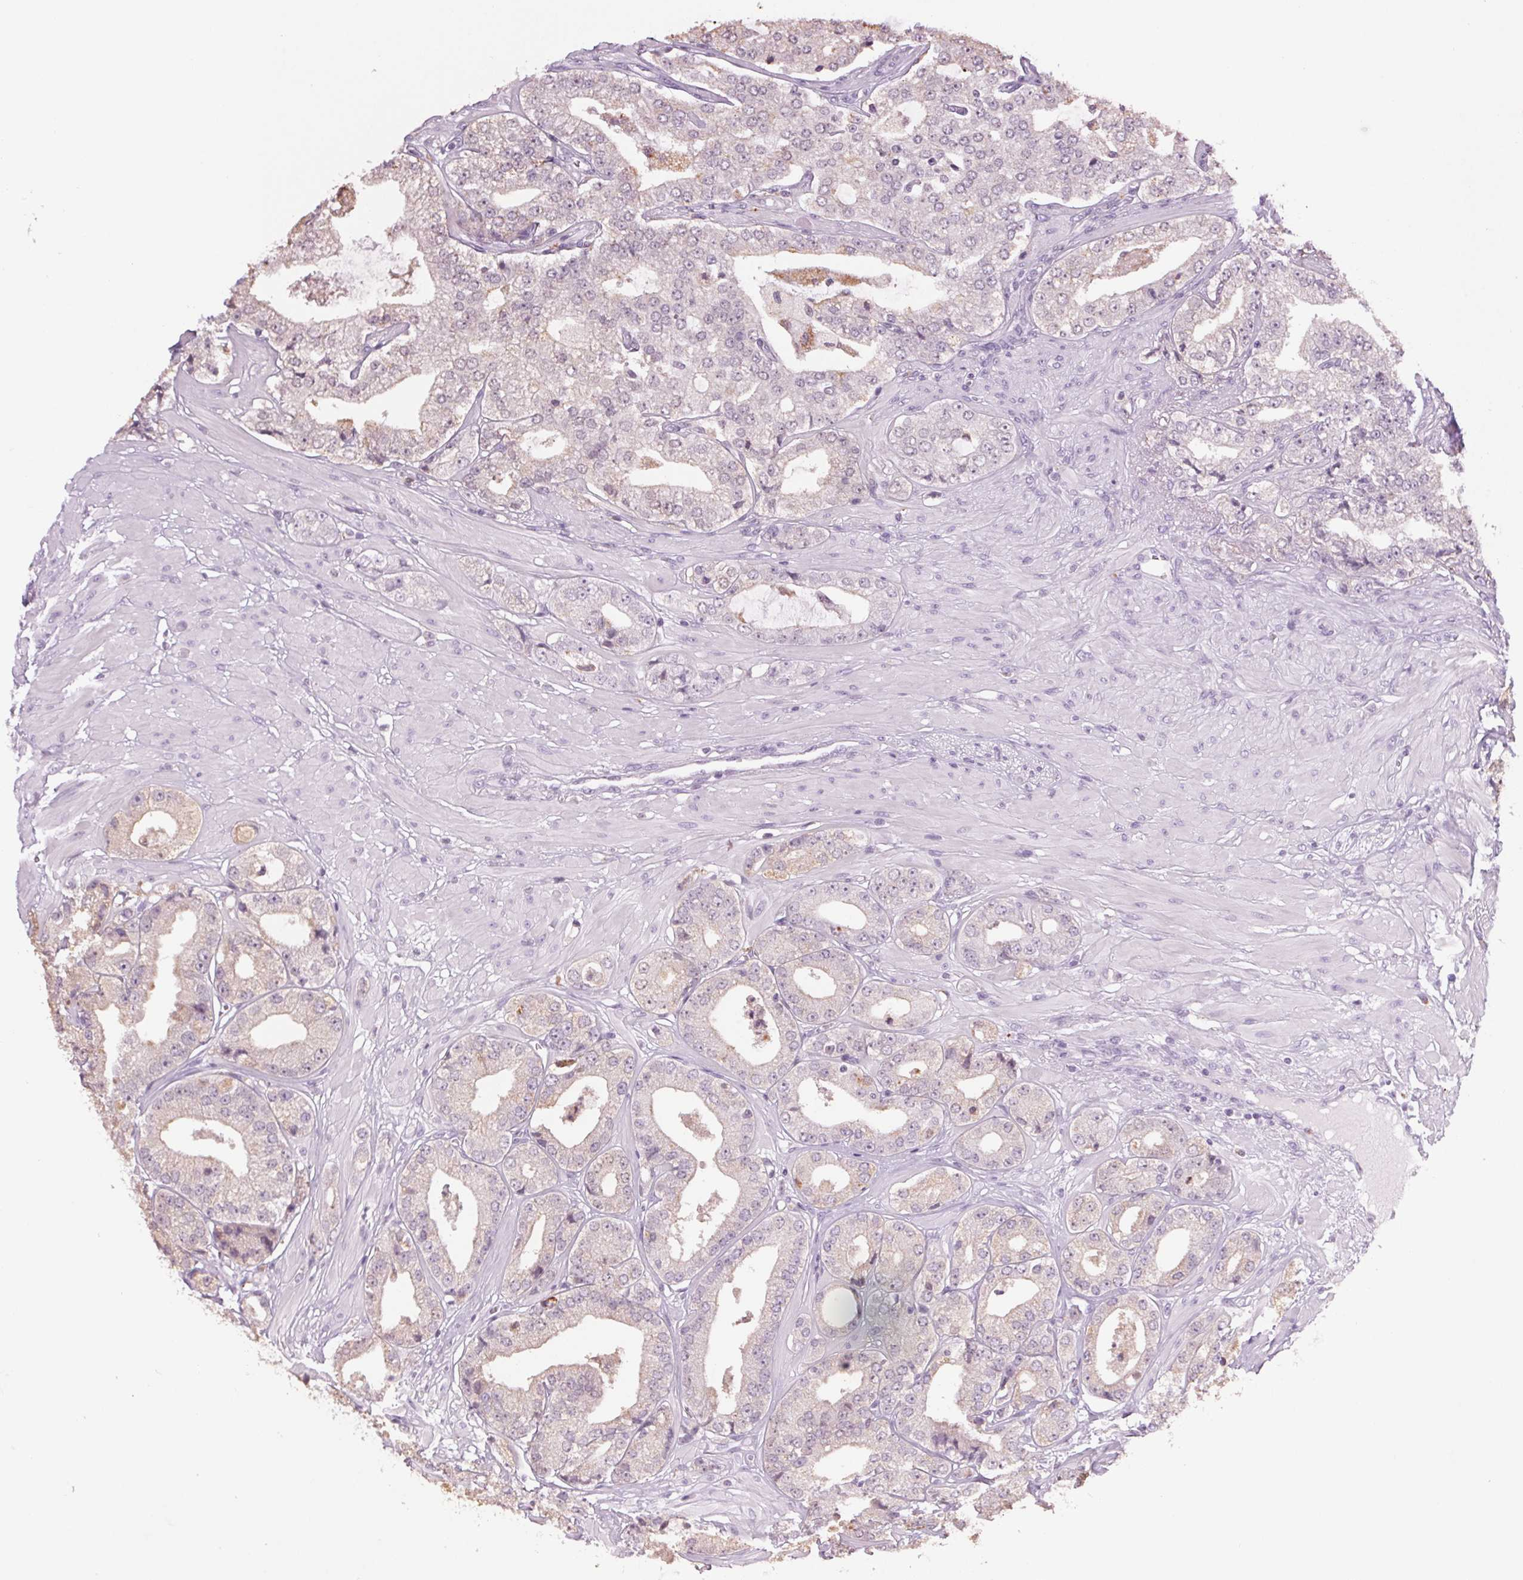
{"staining": {"intensity": "weak", "quantity": "<25%", "location": "cytoplasmic/membranous"}, "tissue": "prostate cancer", "cell_type": "Tumor cells", "image_type": "cancer", "snomed": [{"axis": "morphology", "description": "Adenocarcinoma, Low grade"}, {"axis": "topography", "description": "Prostate"}], "caption": "Tumor cells are negative for brown protein staining in prostate cancer.", "gene": "MPO", "patient": {"sex": "male", "age": 60}}